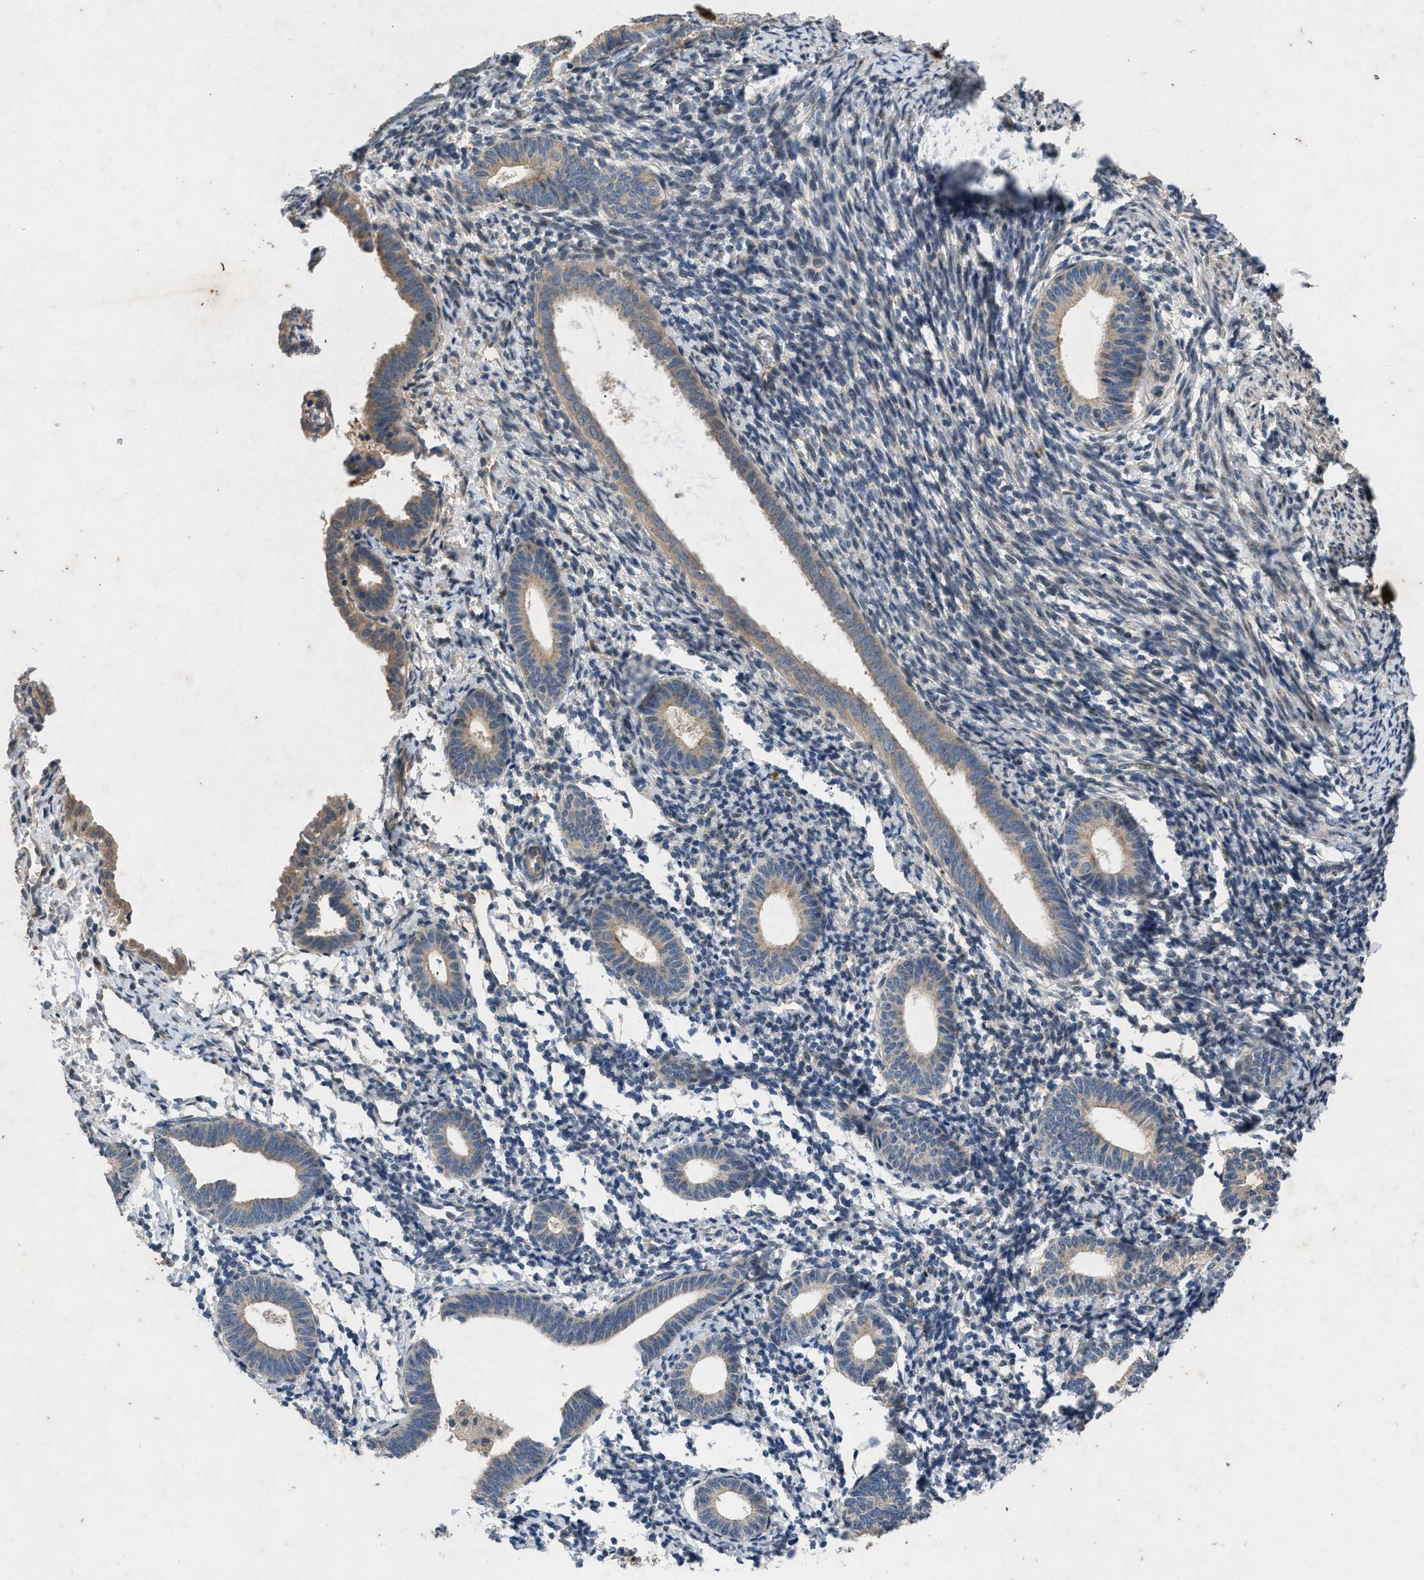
{"staining": {"intensity": "negative", "quantity": "none", "location": "none"}, "tissue": "endometrium", "cell_type": "Cells in endometrial stroma", "image_type": "normal", "snomed": [{"axis": "morphology", "description": "Normal tissue, NOS"}, {"axis": "morphology", "description": "Adenocarcinoma, NOS"}, {"axis": "topography", "description": "Endometrium"}], "caption": "Immunohistochemistry histopathology image of normal endometrium stained for a protein (brown), which shows no staining in cells in endometrial stroma. The staining was performed using DAB (3,3'-diaminobenzidine) to visualize the protein expression in brown, while the nuclei were stained in blue with hematoxylin (Magnification: 20x).", "gene": "PRKG2", "patient": {"sex": "female", "age": 57}}